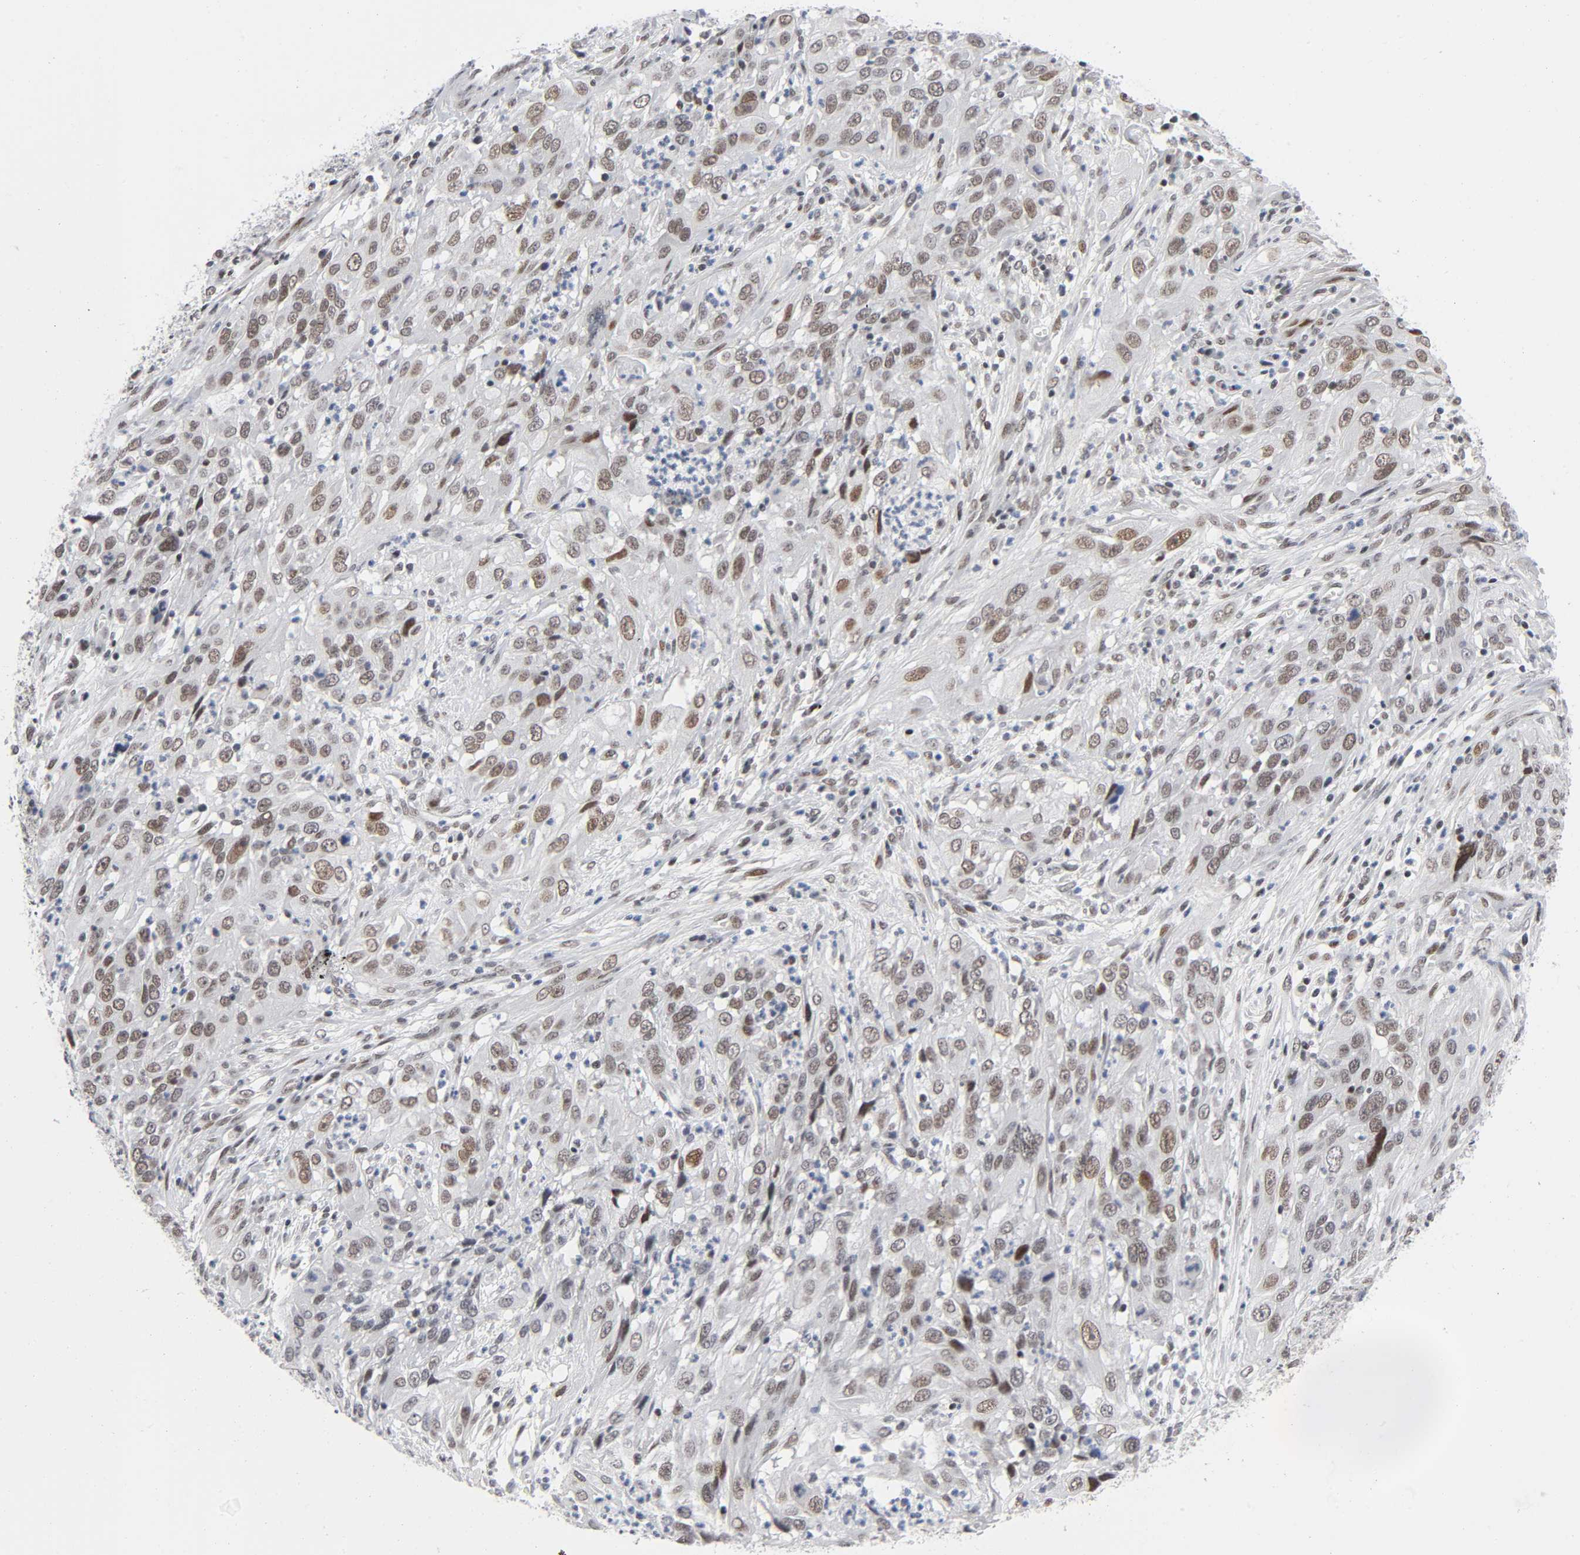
{"staining": {"intensity": "moderate", "quantity": ">75%", "location": "nuclear"}, "tissue": "cervical cancer", "cell_type": "Tumor cells", "image_type": "cancer", "snomed": [{"axis": "morphology", "description": "Squamous cell carcinoma, NOS"}, {"axis": "topography", "description": "Cervix"}], "caption": "Protein expression analysis of human cervical cancer reveals moderate nuclear expression in about >75% of tumor cells.", "gene": "DIDO1", "patient": {"sex": "female", "age": 32}}